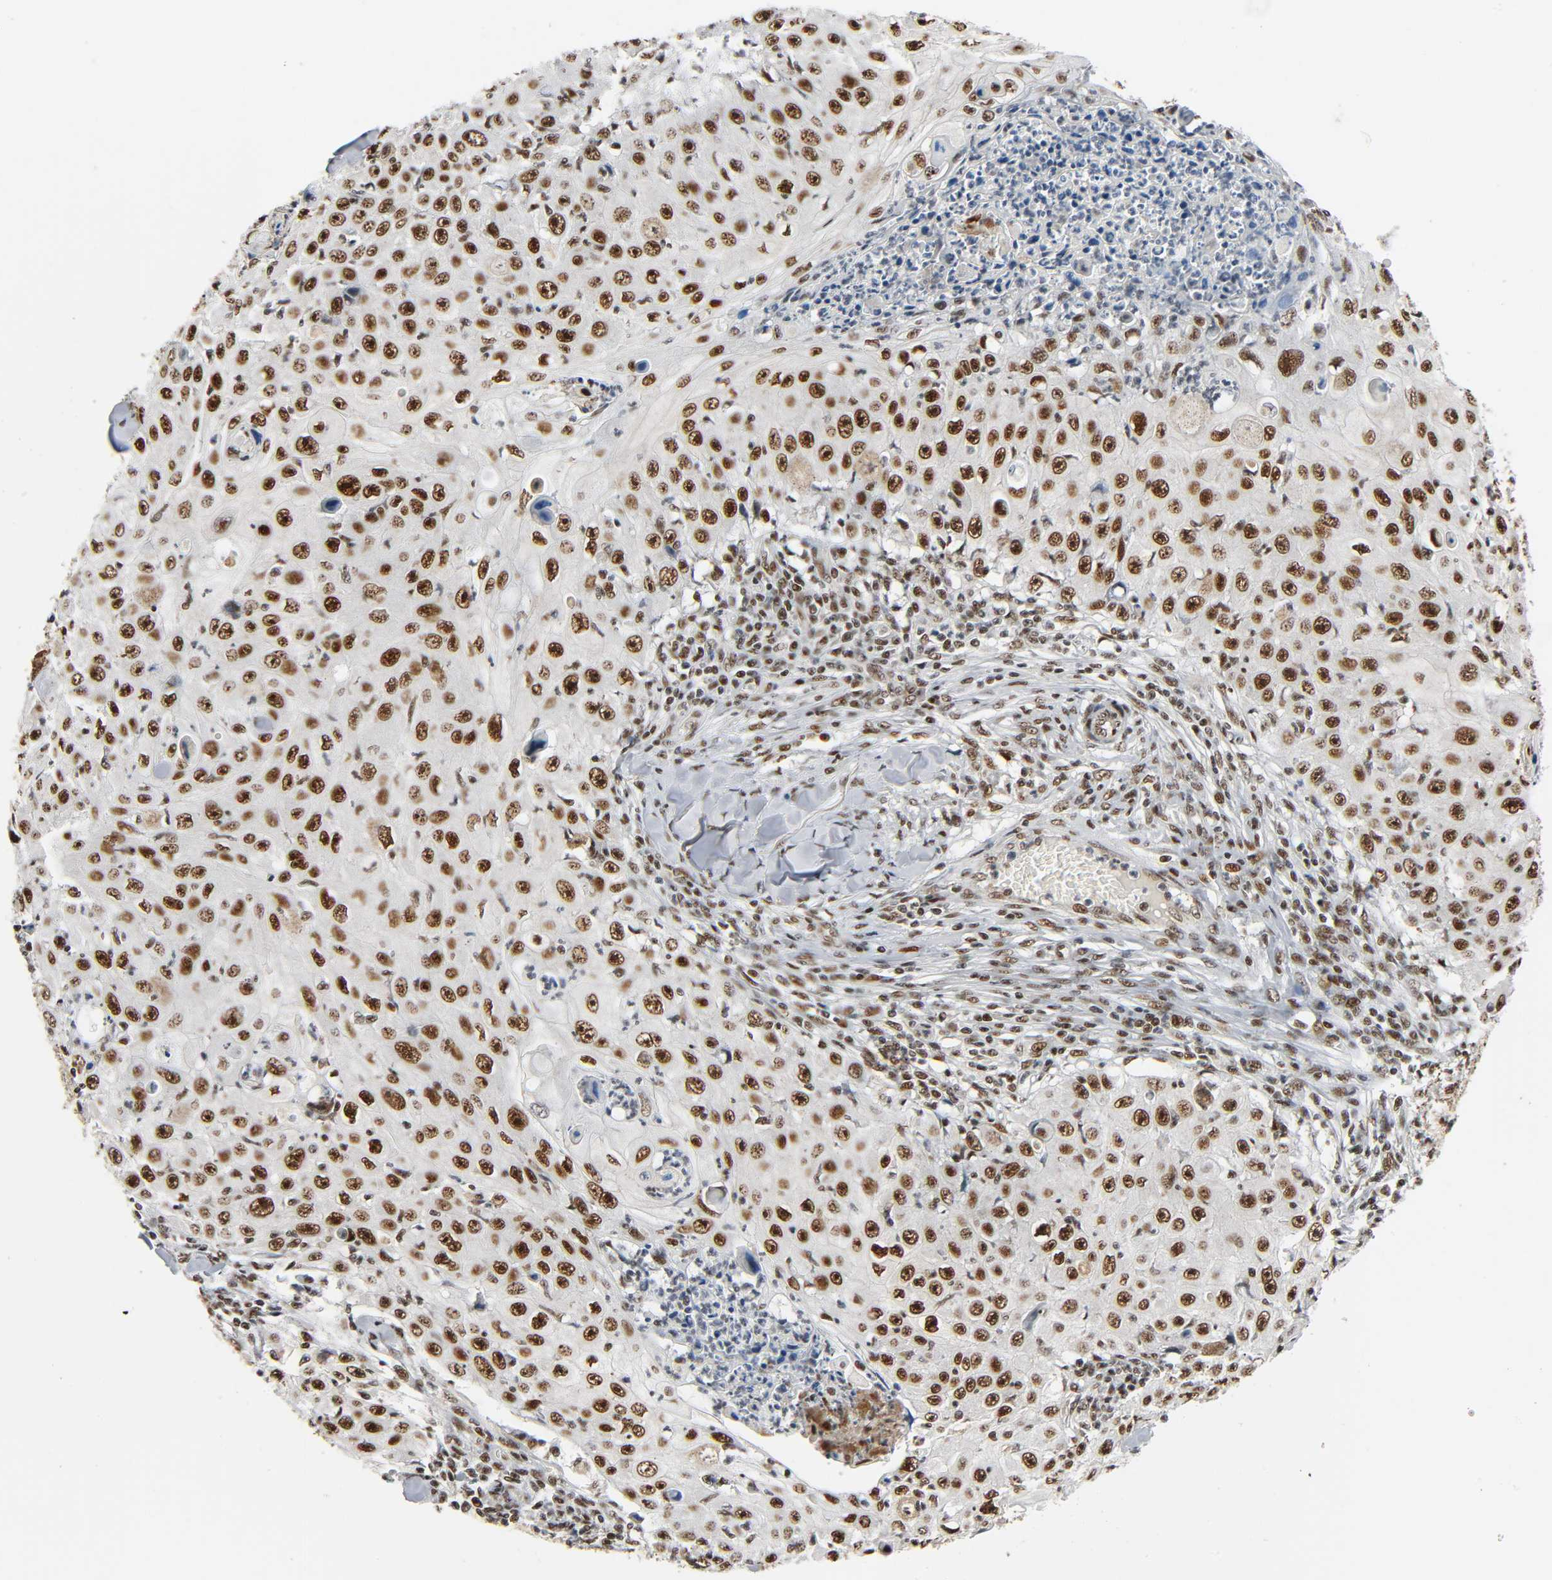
{"staining": {"intensity": "strong", "quantity": ">75%", "location": "nuclear"}, "tissue": "skin cancer", "cell_type": "Tumor cells", "image_type": "cancer", "snomed": [{"axis": "morphology", "description": "Squamous cell carcinoma, NOS"}, {"axis": "topography", "description": "Skin"}], "caption": "Brown immunohistochemical staining in skin squamous cell carcinoma shows strong nuclear staining in approximately >75% of tumor cells.", "gene": "CDK9", "patient": {"sex": "male", "age": 86}}